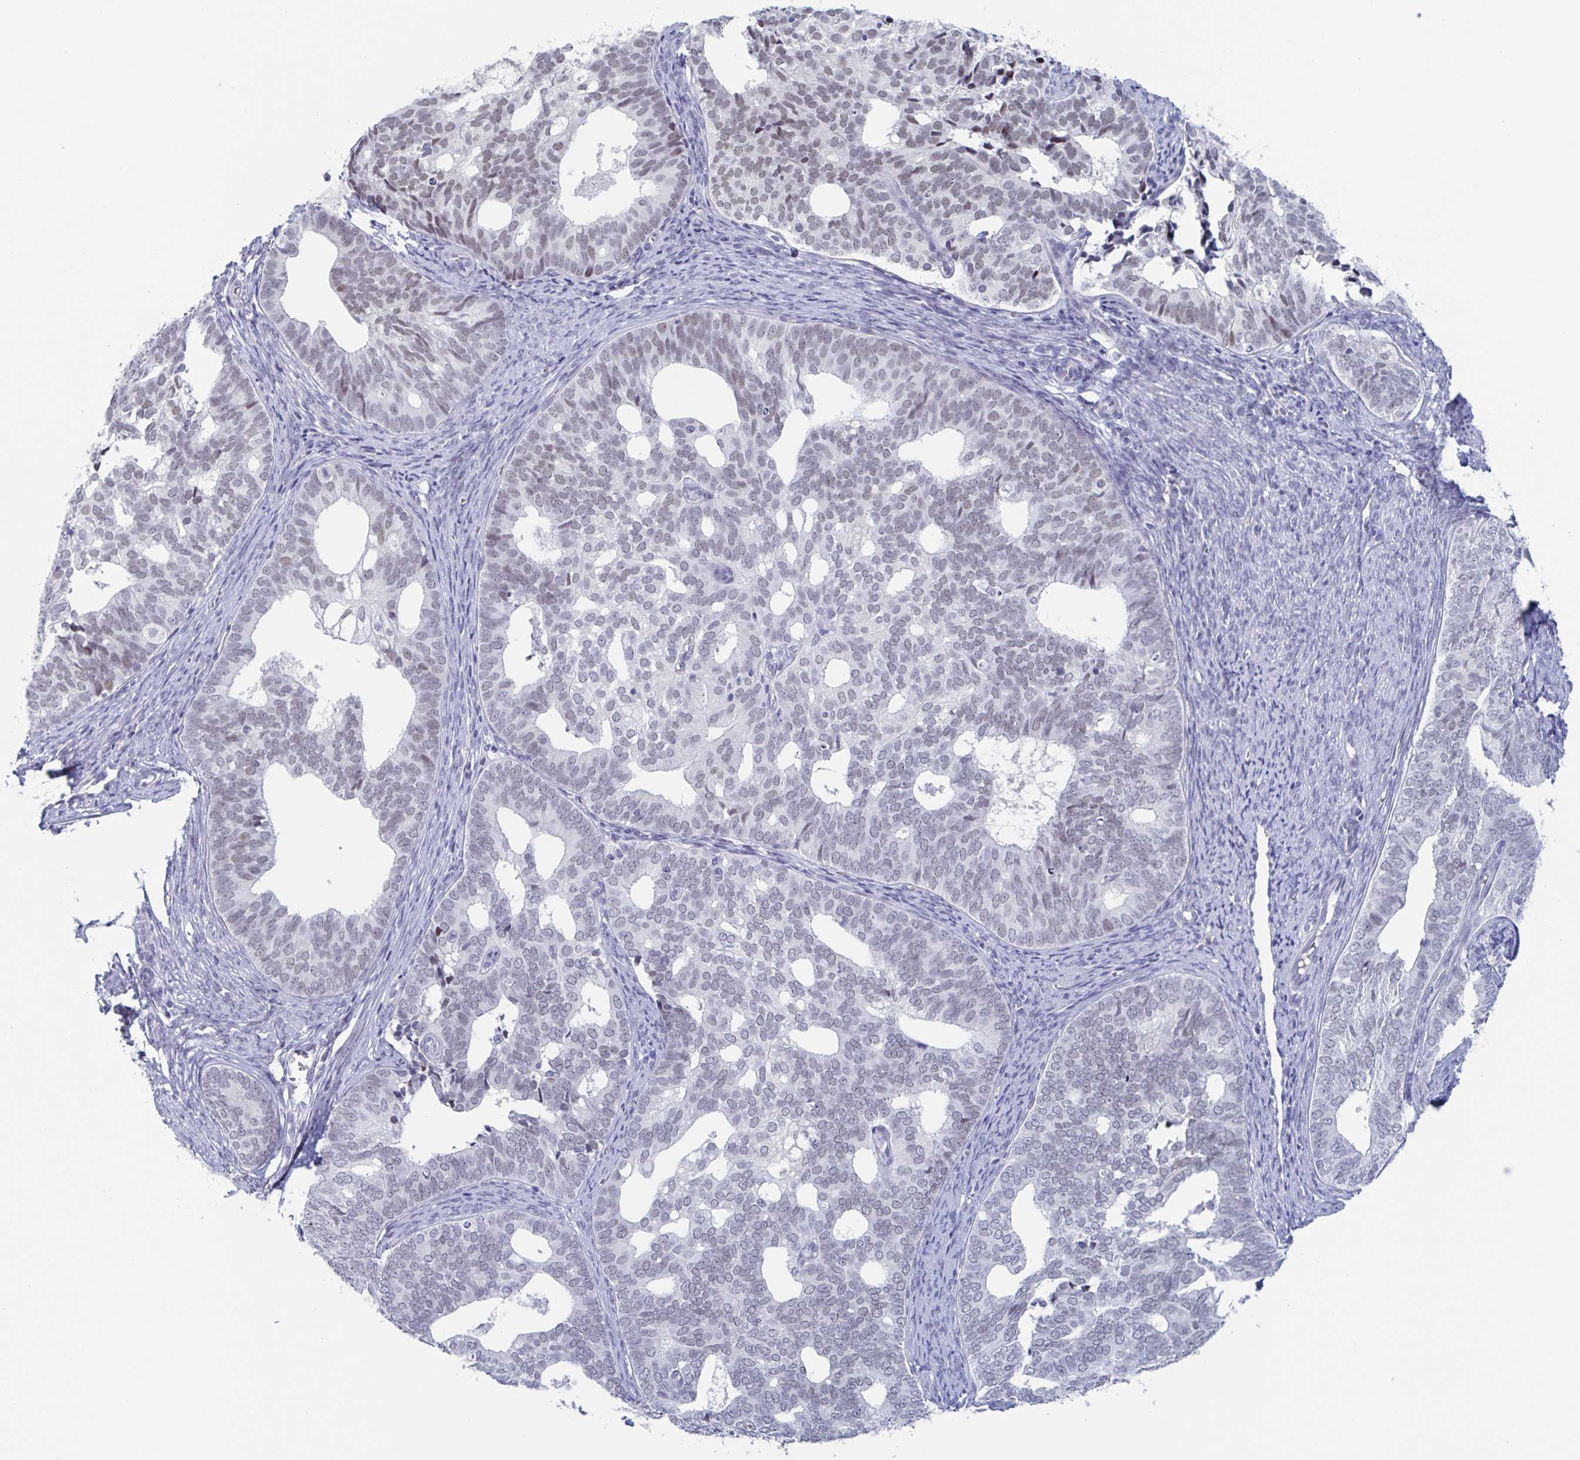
{"staining": {"intensity": "weak", "quantity": "<25%", "location": "nuclear"}, "tissue": "endometrial cancer", "cell_type": "Tumor cells", "image_type": "cancer", "snomed": [{"axis": "morphology", "description": "Adenocarcinoma, NOS"}, {"axis": "topography", "description": "Endometrium"}], "caption": "Endometrial cancer stained for a protein using IHC shows no expression tumor cells.", "gene": "KDM4D", "patient": {"sex": "female", "age": 75}}